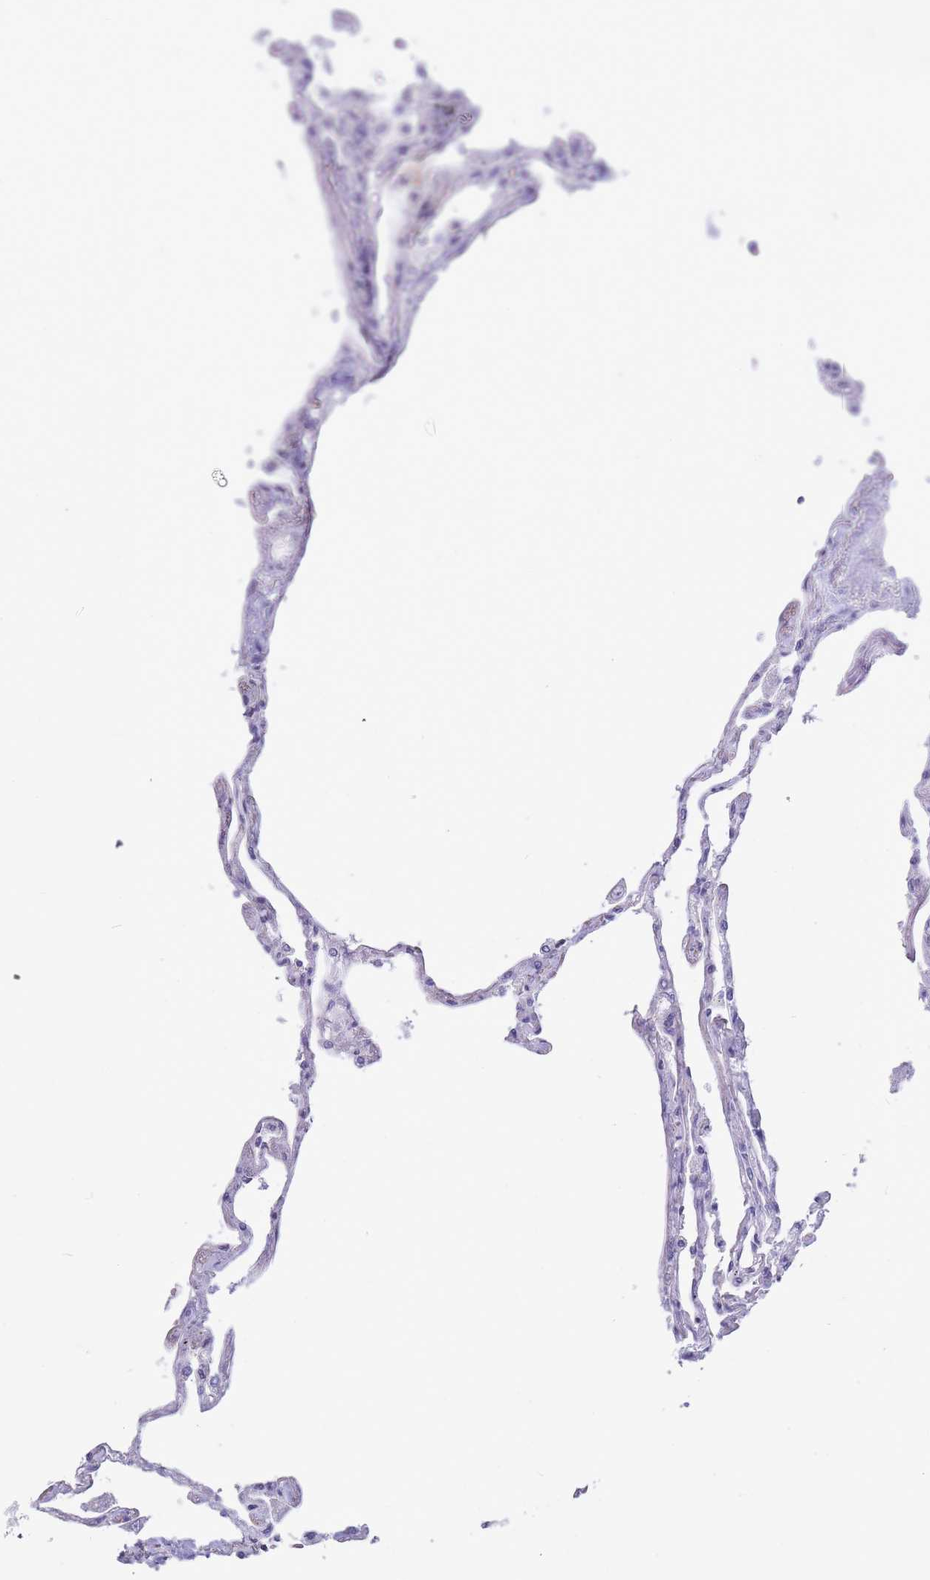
{"staining": {"intensity": "negative", "quantity": "none", "location": "none"}, "tissue": "lung", "cell_type": "Alveolar cells", "image_type": "normal", "snomed": [{"axis": "morphology", "description": "Normal tissue, NOS"}, {"axis": "topography", "description": "Lung"}], "caption": "Immunohistochemistry micrograph of unremarkable lung: lung stained with DAB (3,3'-diaminobenzidine) shows no significant protein expression in alveolar cells.", "gene": "ALS2CL", "patient": {"sex": "female", "age": 67}}